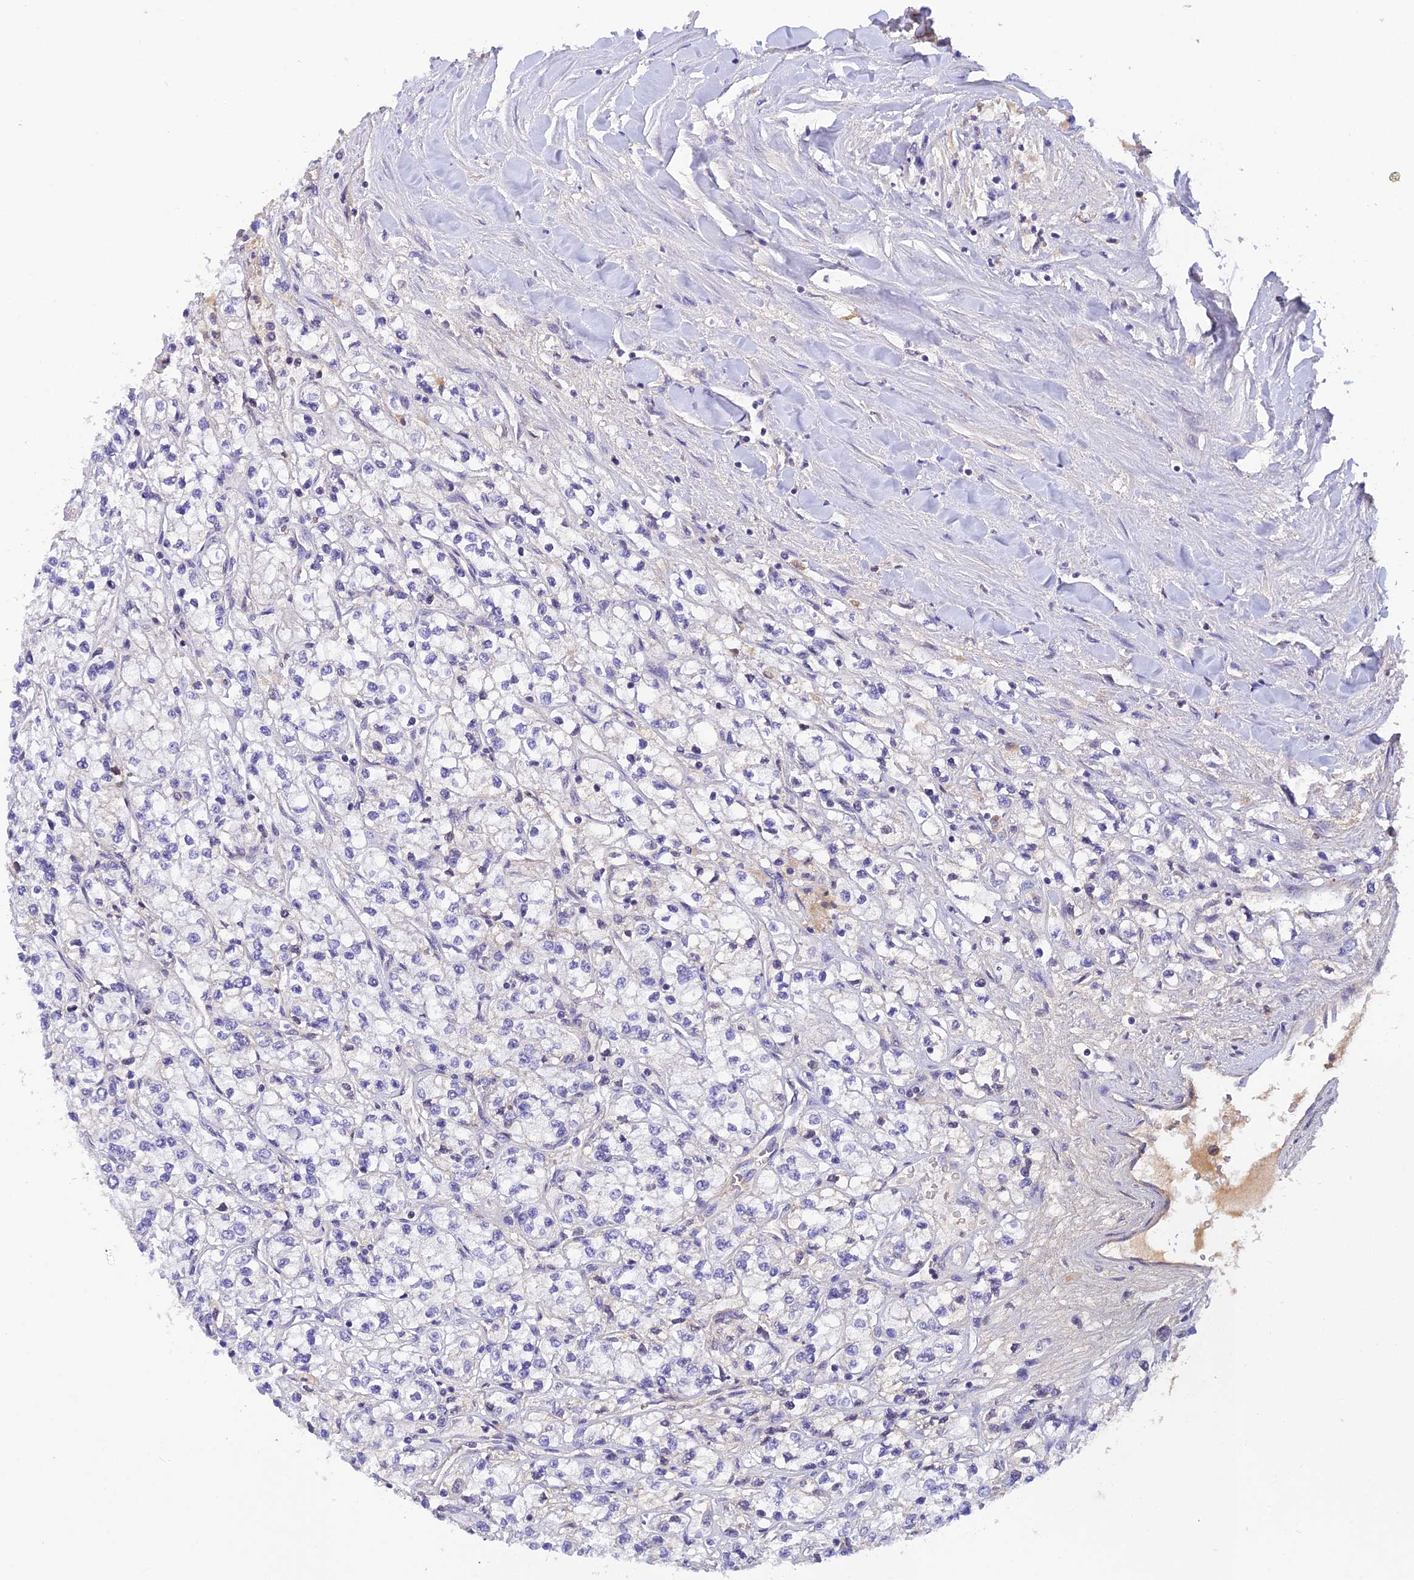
{"staining": {"intensity": "negative", "quantity": "none", "location": "none"}, "tissue": "renal cancer", "cell_type": "Tumor cells", "image_type": "cancer", "snomed": [{"axis": "morphology", "description": "Adenocarcinoma, NOS"}, {"axis": "topography", "description": "Kidney"}], "caption": "Adenocarcinoma (renal) was stained to show a protein in brown. There is no significant positivity in tumor cells. (DAB (3,3'-diaminobenzidine) IHC with hematoxylin counter stain).", "gene": "THAP11", "patient": {"sex": "male", "age": 80}}